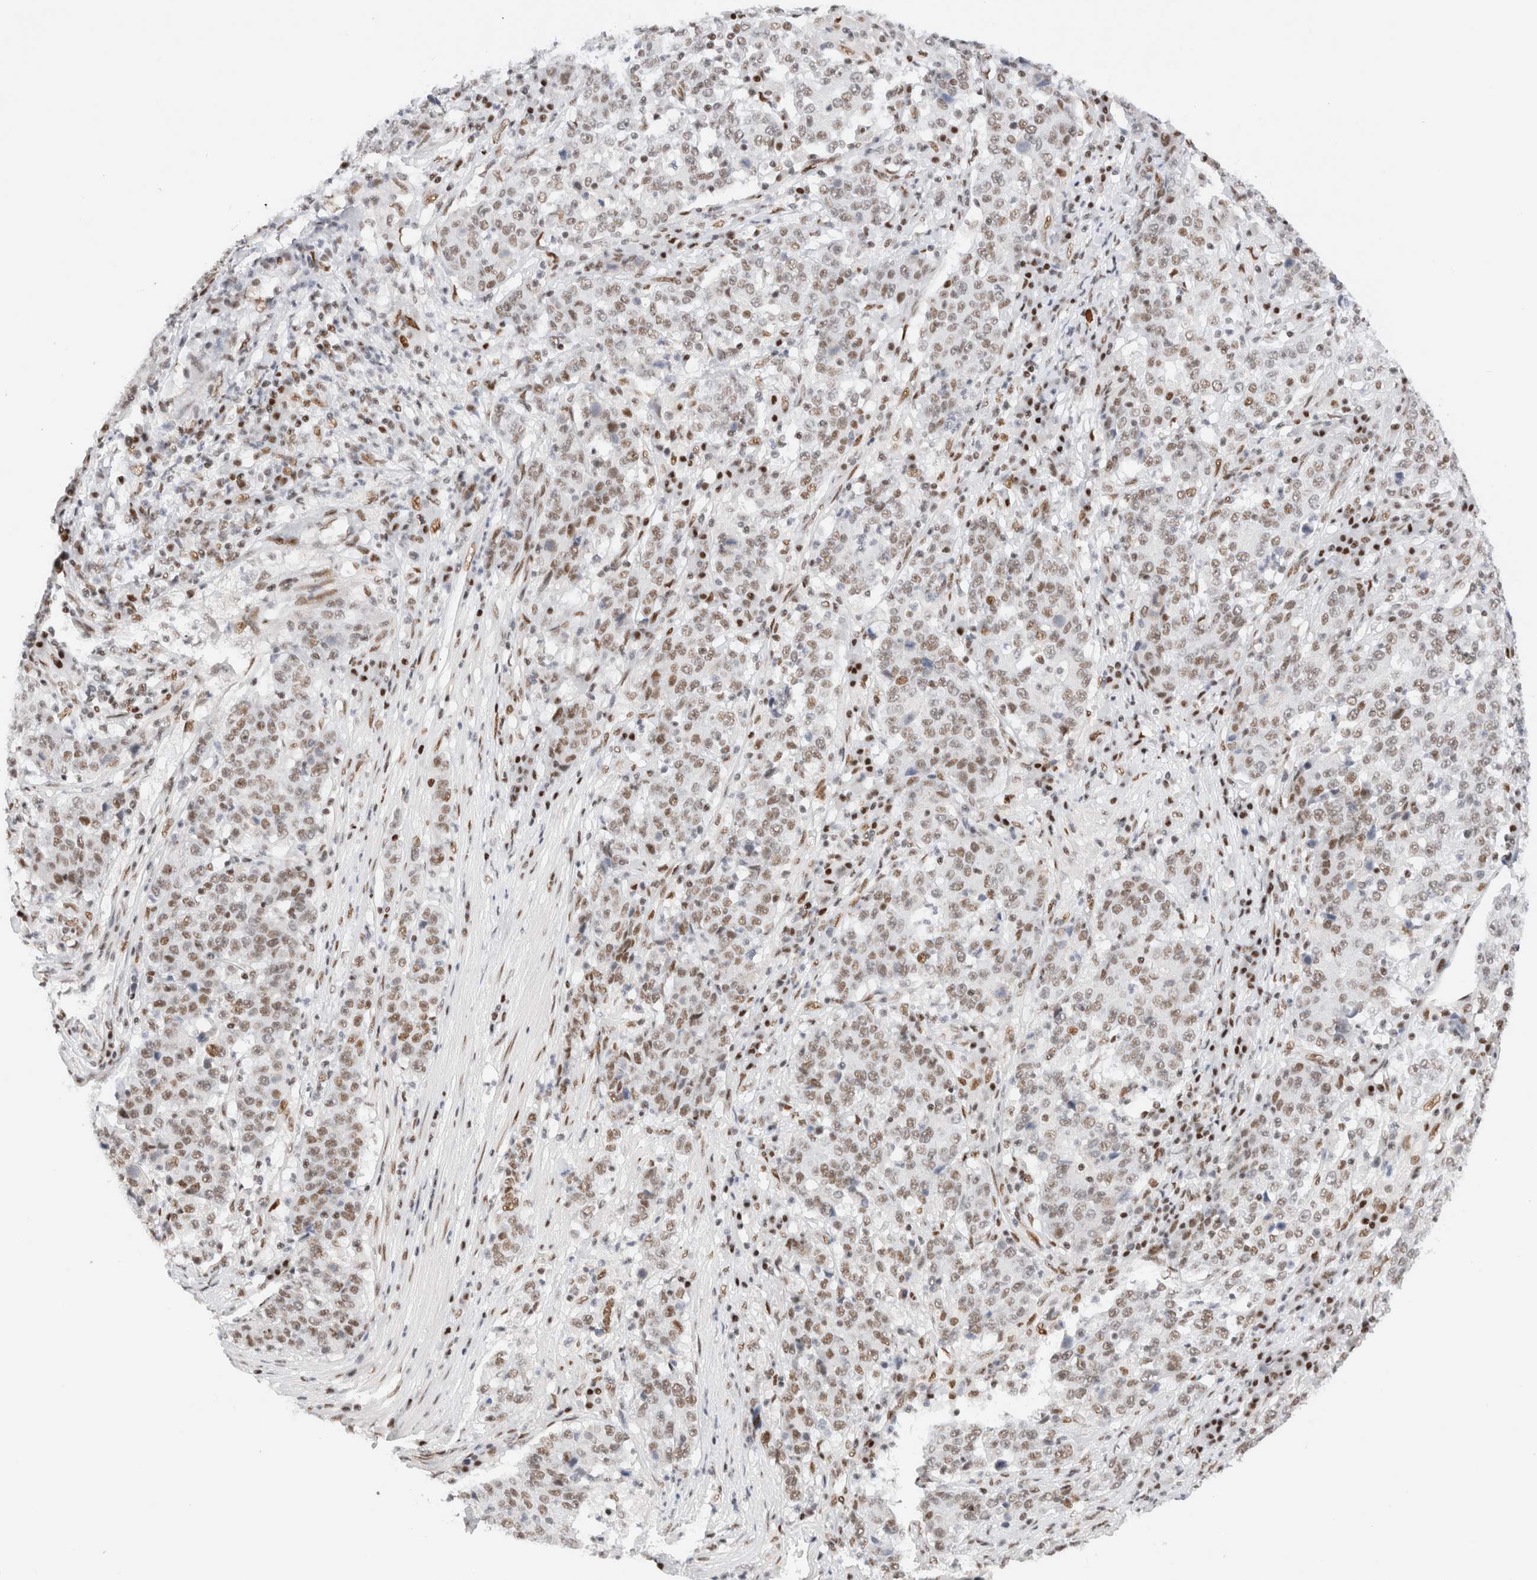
{"staining": {"intensity": "weak", "quantity": ">75%", "location": "nuclear"}, "tissue": "stomach cancer", "cell_type": "Tumor cells", "image_type": "cancer", "snomed": [{"axis": "morphology", "description": "Adenocarcinoma, NOS"}, {"axis": "topography", "description": "Stomach"}], "caption": "Immunohistochemical staining of stomach adenocarcinoma shows low levels of weak nuclear expression in approximately >75% of tumor cells.", "gene": "ZNF282", "patient": {"sex": "male", "age": 59}}